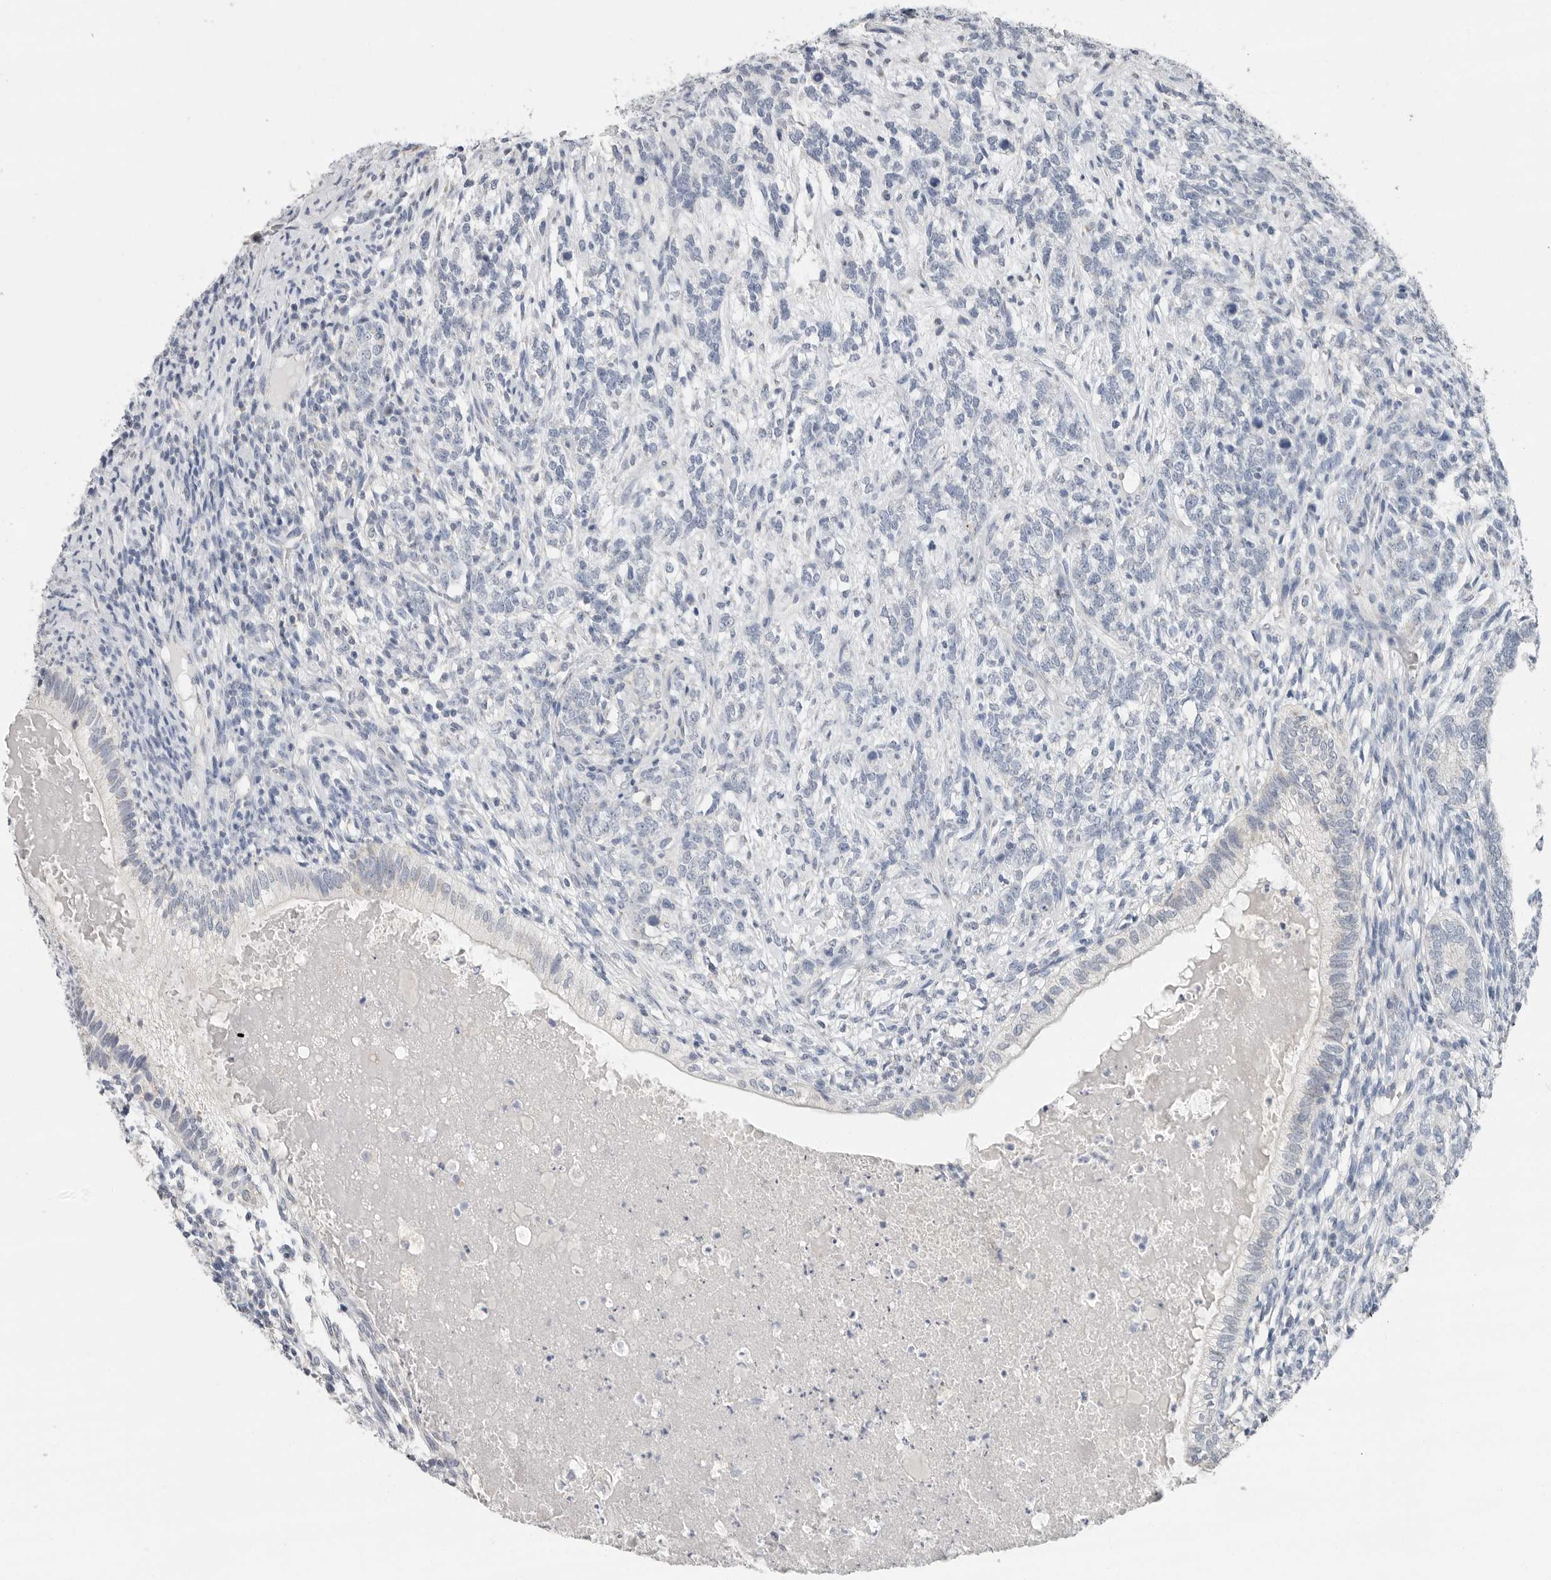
{"staining": {"intensity": "negative", "quantity": "none", "location": "none"}, "tissue": "testis cancer", "cell_type": "Tumor cells", "image_type": "cancer", "snomed": [{"axis": "morphology", "description": "Seminoma, NOS"}, {"axis": "morphology", "description": "Carcinoma, Embryonal, NOS"}, {"axis": "topography", "description": "Testis"}], "caption": "High magnification brightfield microscopy of testis seminoma stained with DAB (brown) and counterstained with hematoxylin (blue): tumor cells show no significant expression.", "gene": "PLN", "patient": {"sex": "male", "age": 28}}